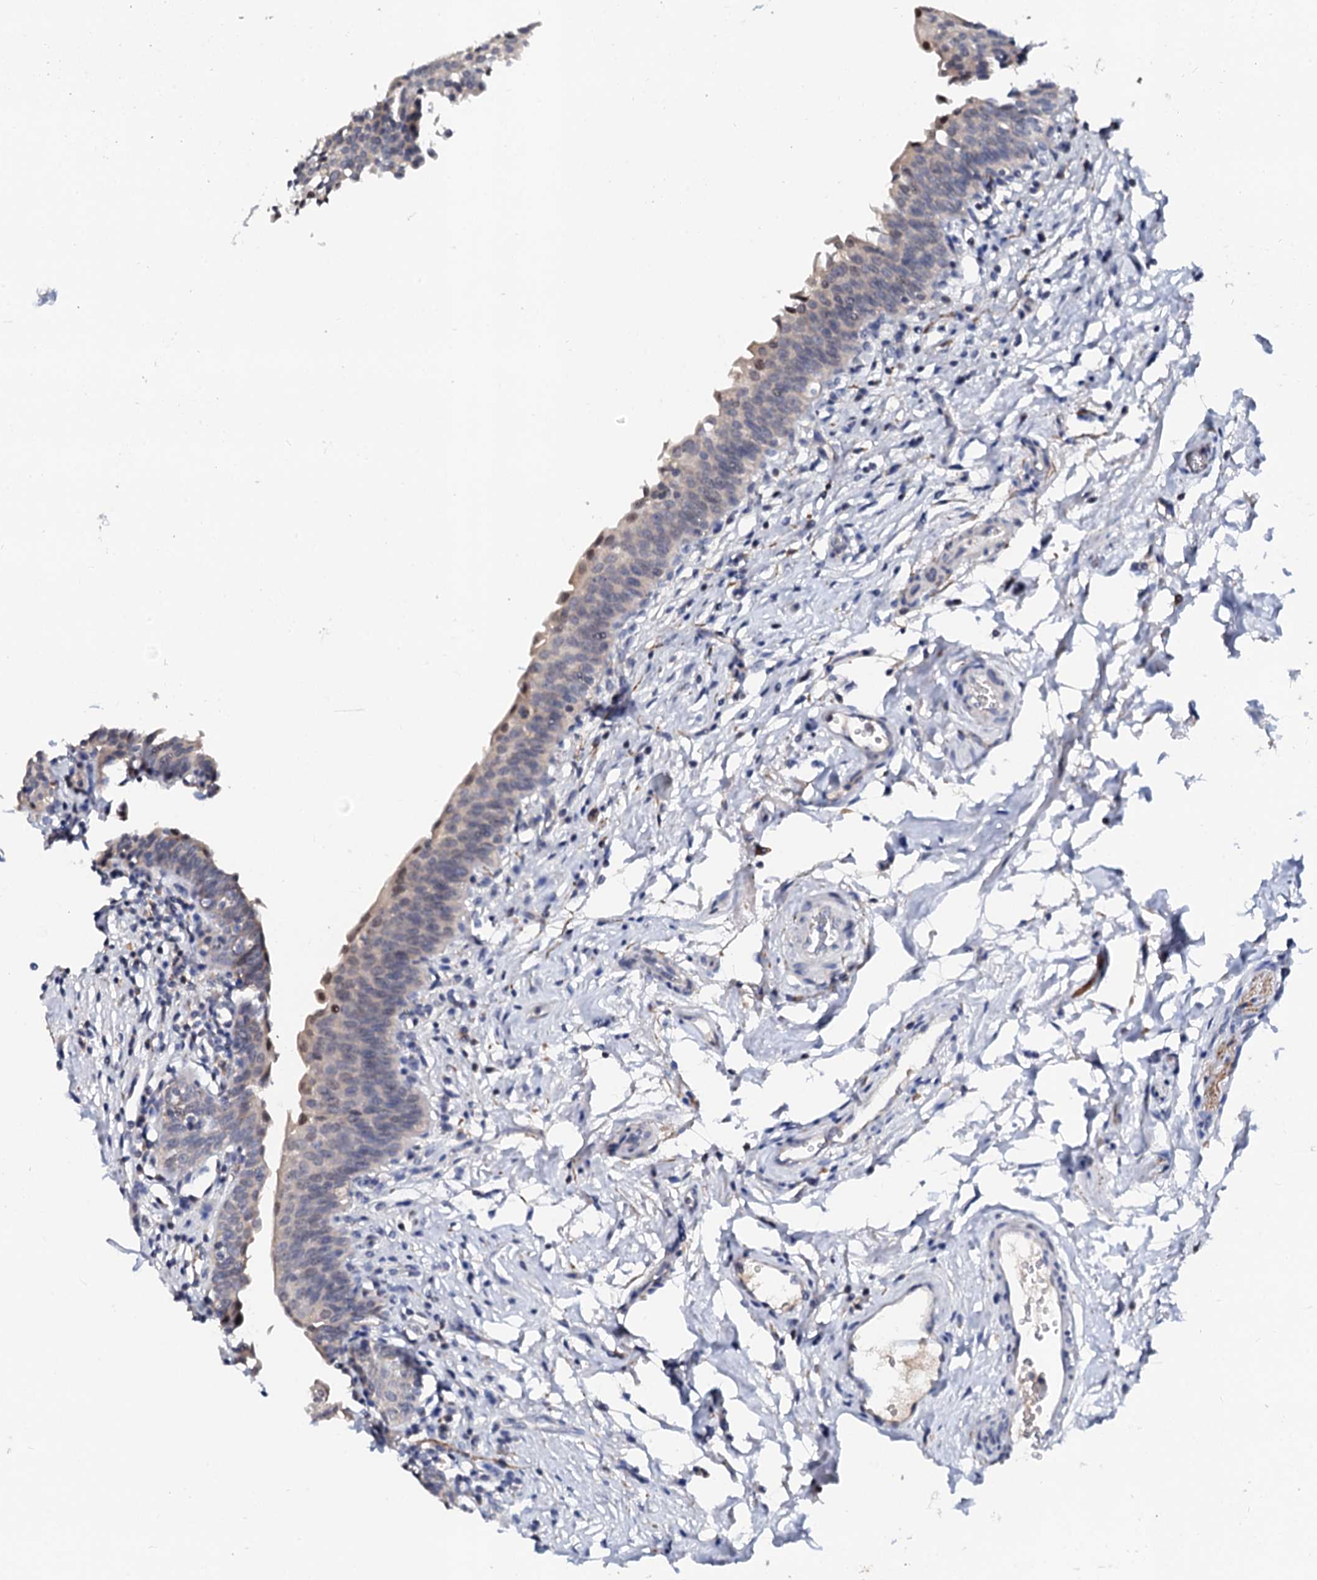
{"staining": {"intensity": "negative", "quantity": "none", "location": "none"}, "tissue": "urinary bladder", "cell_type": "Urothelial cells", "image_type": "normal", "snomed": [{"axis": "morphology", "description": "Normal tissue, NOS"}, {"axis": "topography", "description": "Urinary bladder"}], "caption": "A high-resolution image shows immunohistochemistry (IHC) staining of normal urinary bladder, which shows no significant positivity in urothelial cells. (Stains: DAB (3,3'-diaminobenzidine) immunohistochemistry with hematoxylin counter stain, Microscopy: brightfield microscopy at high magnification).", "gene": "NALF1", "patient": {"sex": "male", "age": 83}}